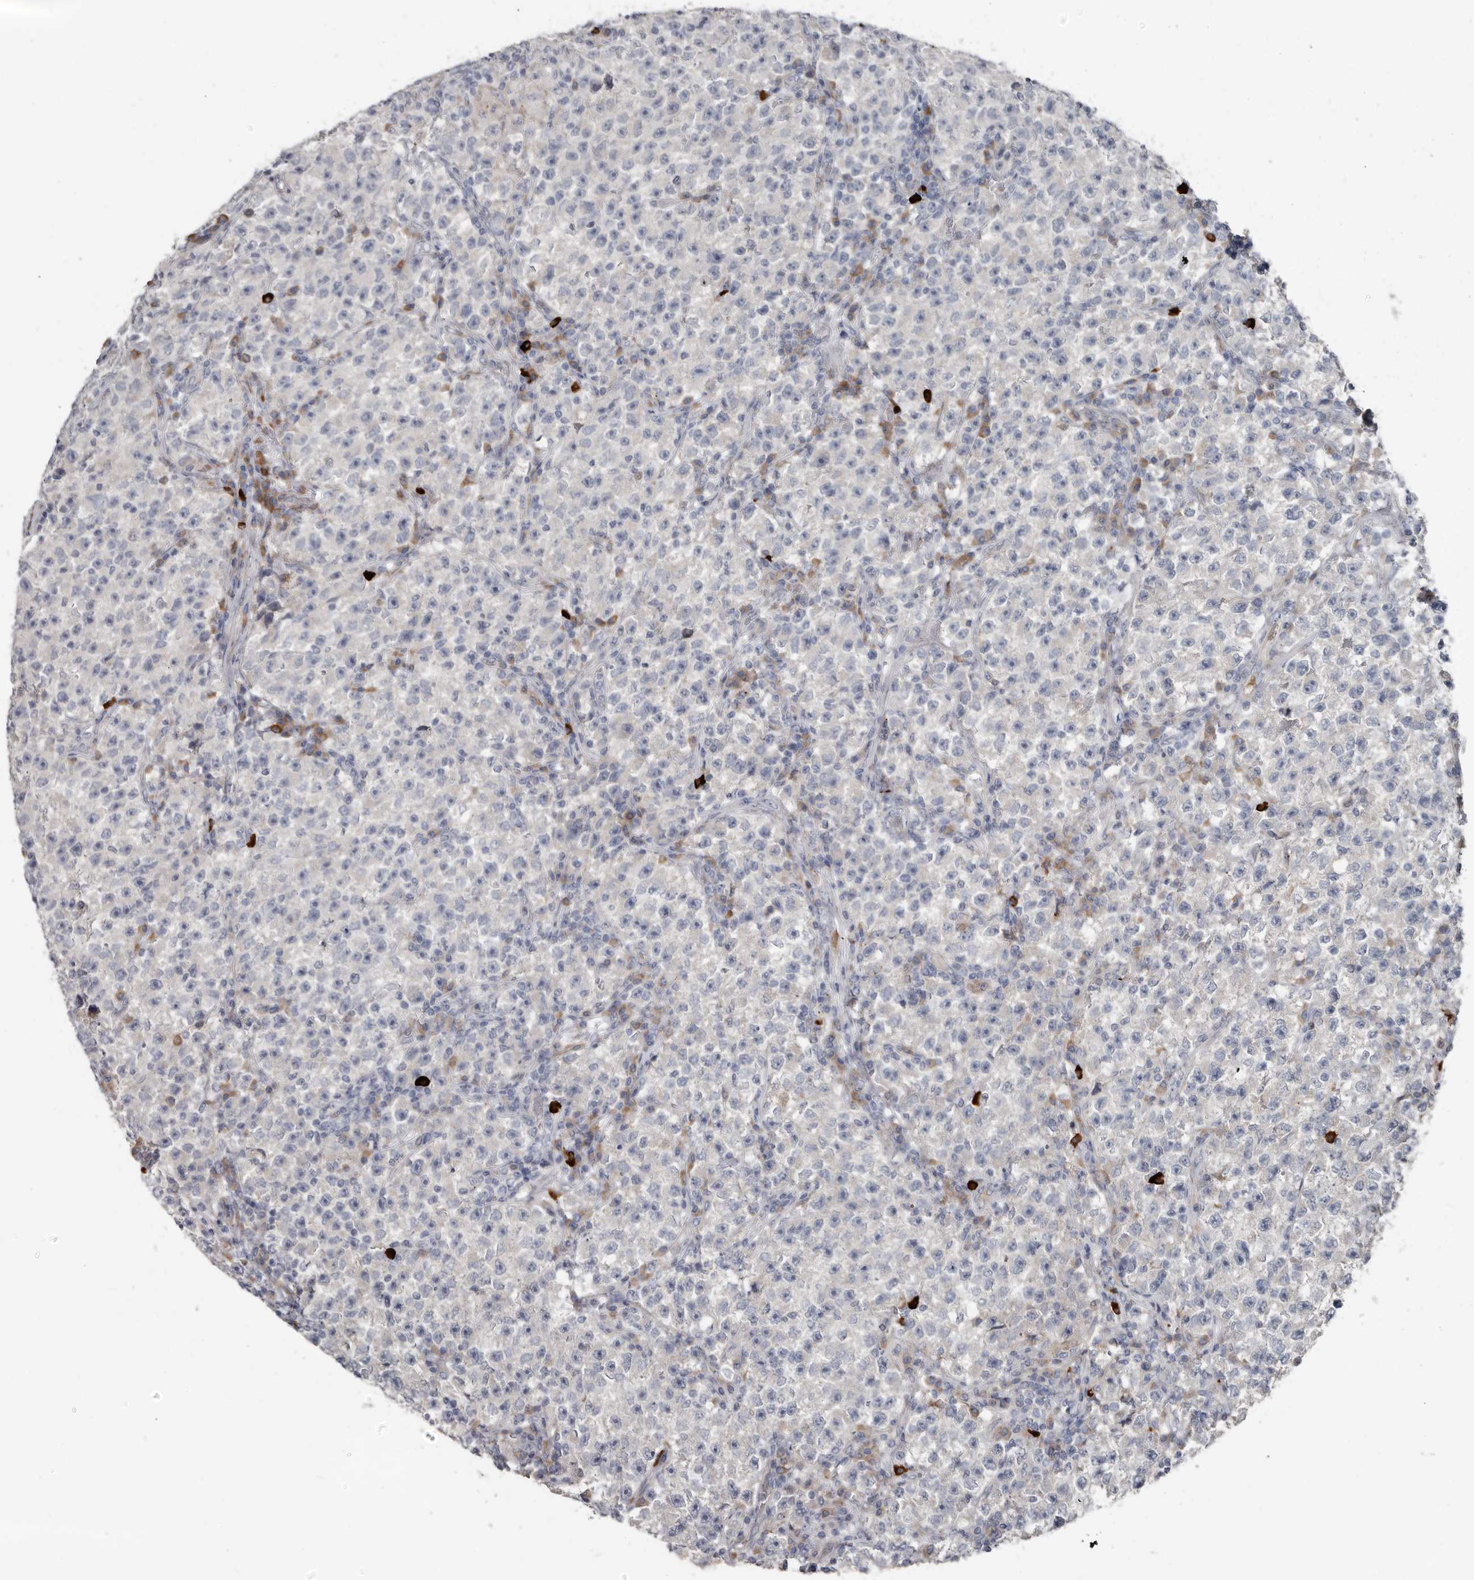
{"staining": {"intensity": "negative", "quantity": "none", "location": "none"}, "tissue": "testis cancer", "cell_type": "Tumor cells", "image_type": "cancer", "snomed": [{"axis": "morphology", "description": "Seminoma, NOS"}, {"axis": "topography", "description": "Testis"}], "caption": "An image of human seminoma (testis) is negative for staining in tumor cells.", "gene": "ZNF114", "patient": {"sex": "male", "age": 22}}